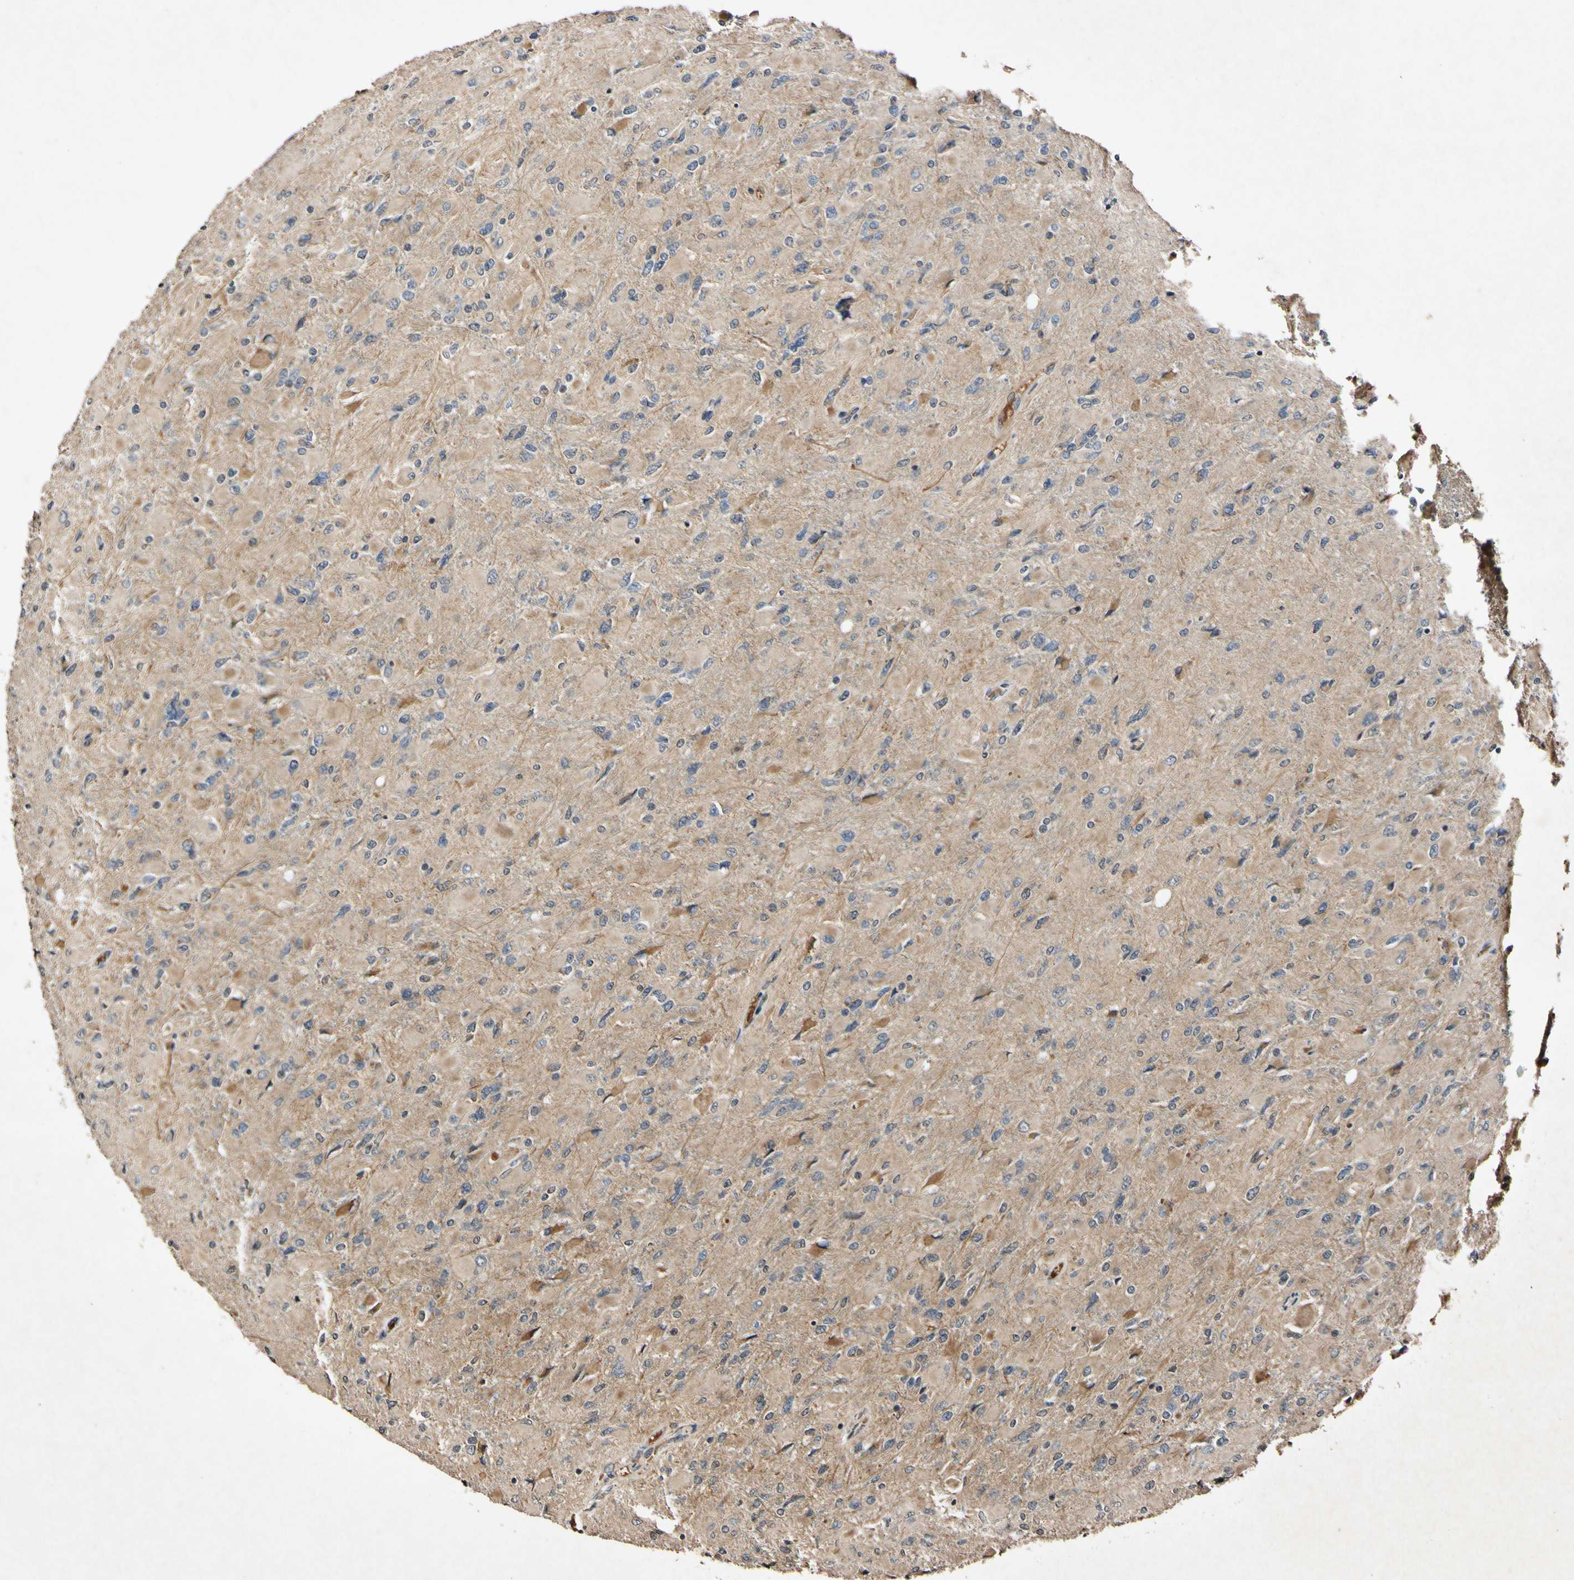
{"staining": {"intensity": "moderate", "quantity": ">75%", "location": "cytoplasmic/membranous"}, "tissue": "glioma", "cell_type": "Tumor cells", "image_type": "cancer", "snomed": [{"axis": "morphology", "description": "Glioma, malignant, High grade"}, {"axis": "topography", "description": "Cerebral cortex"}], "caption": "Malignant glioma (high-grade) stained with a protein marker demonstrates moderate staining in tumor cells.", "gene": "PLAT", "patient": {"sex": "female", "age": 36}}